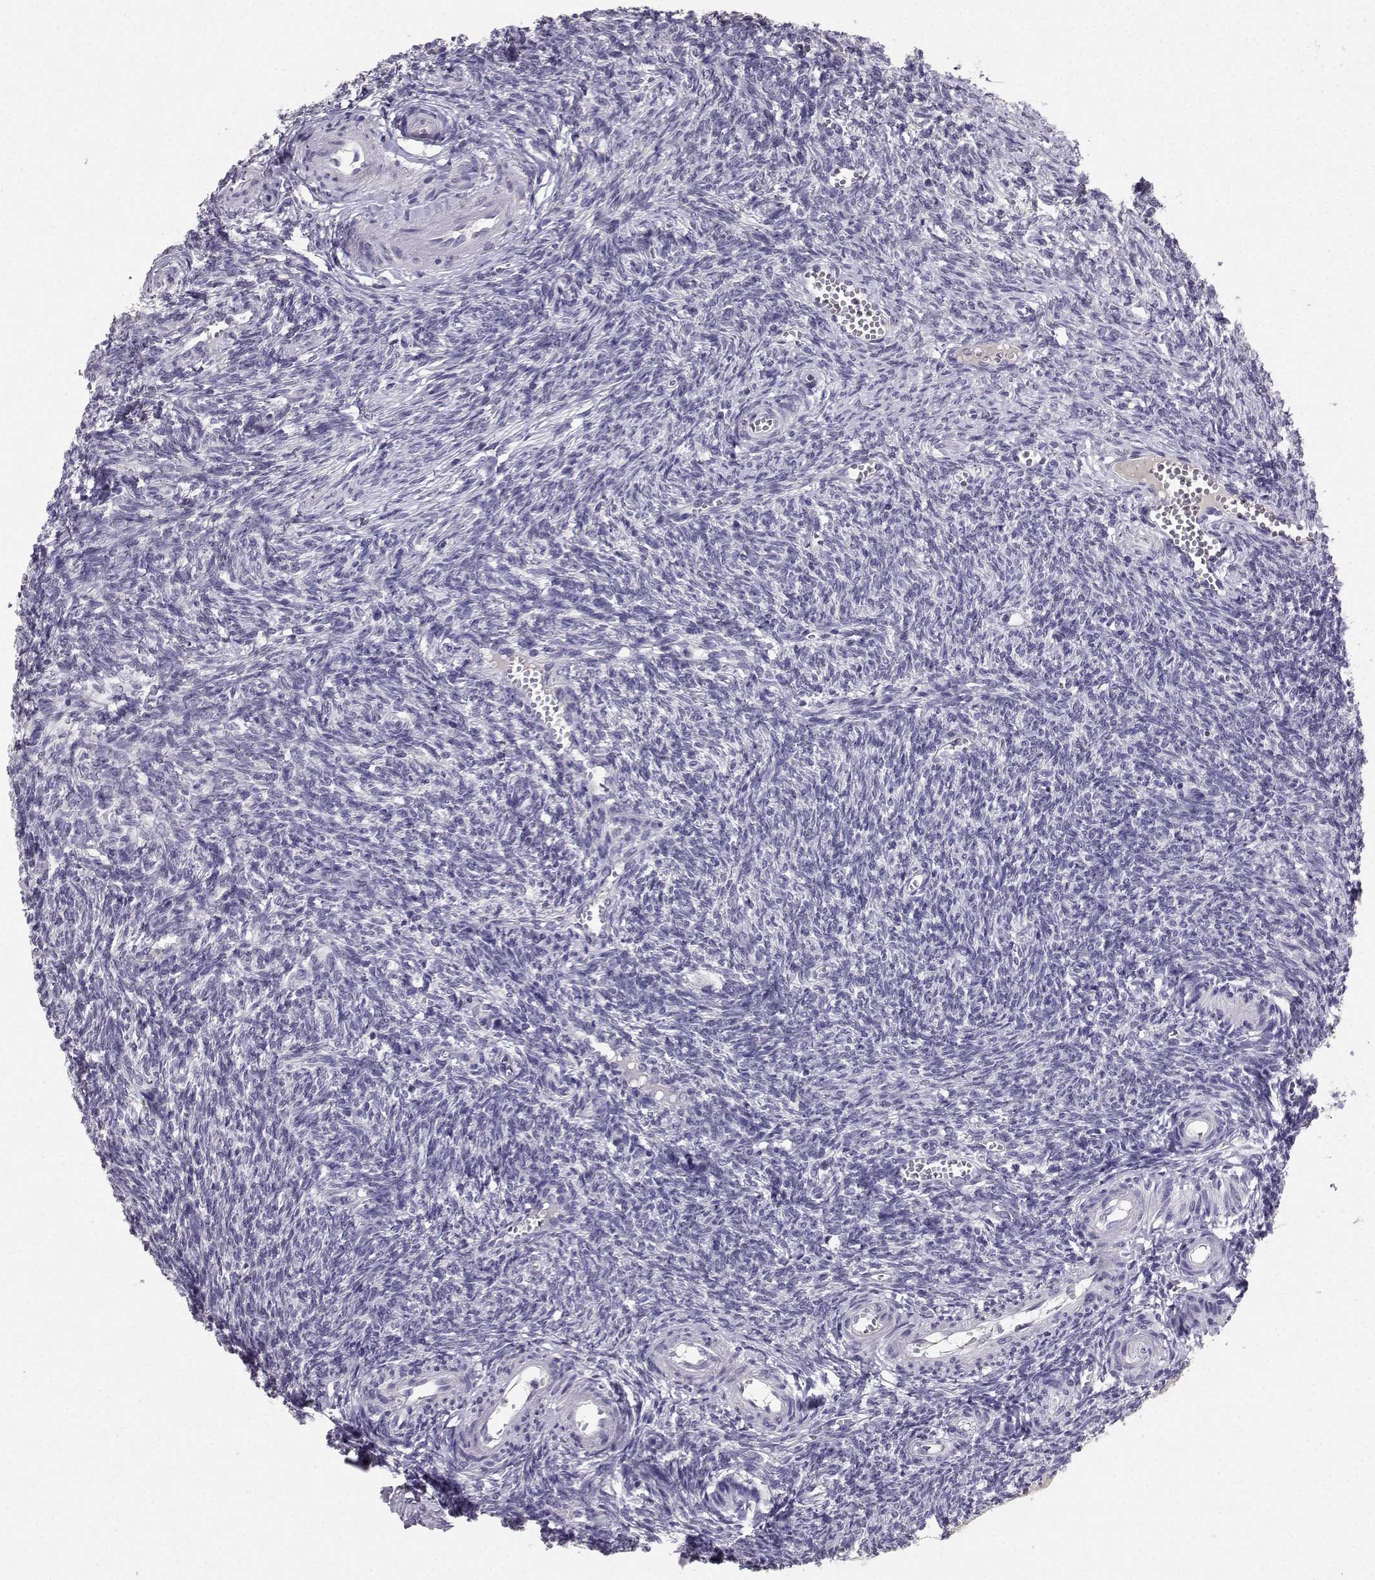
{"staining": {"intensity": "negative", "quantity": "none", "location": "none"}, "tissue": "ovary", "cell_type": "Follicle cells", "image_type": "normal", "snomed": [{"axis": "morphology", "description": "Normal tissue, NOS"}, {"axis": "topography", "description": "Ovary"}], "caption": "This is an immunohistochemistry (IHC) histopathology image of unremarkable human ovary. There is no positivity in follicle cells.", "gene": "SPAG11A", "patient": {"sex": "female", "age": 43}}